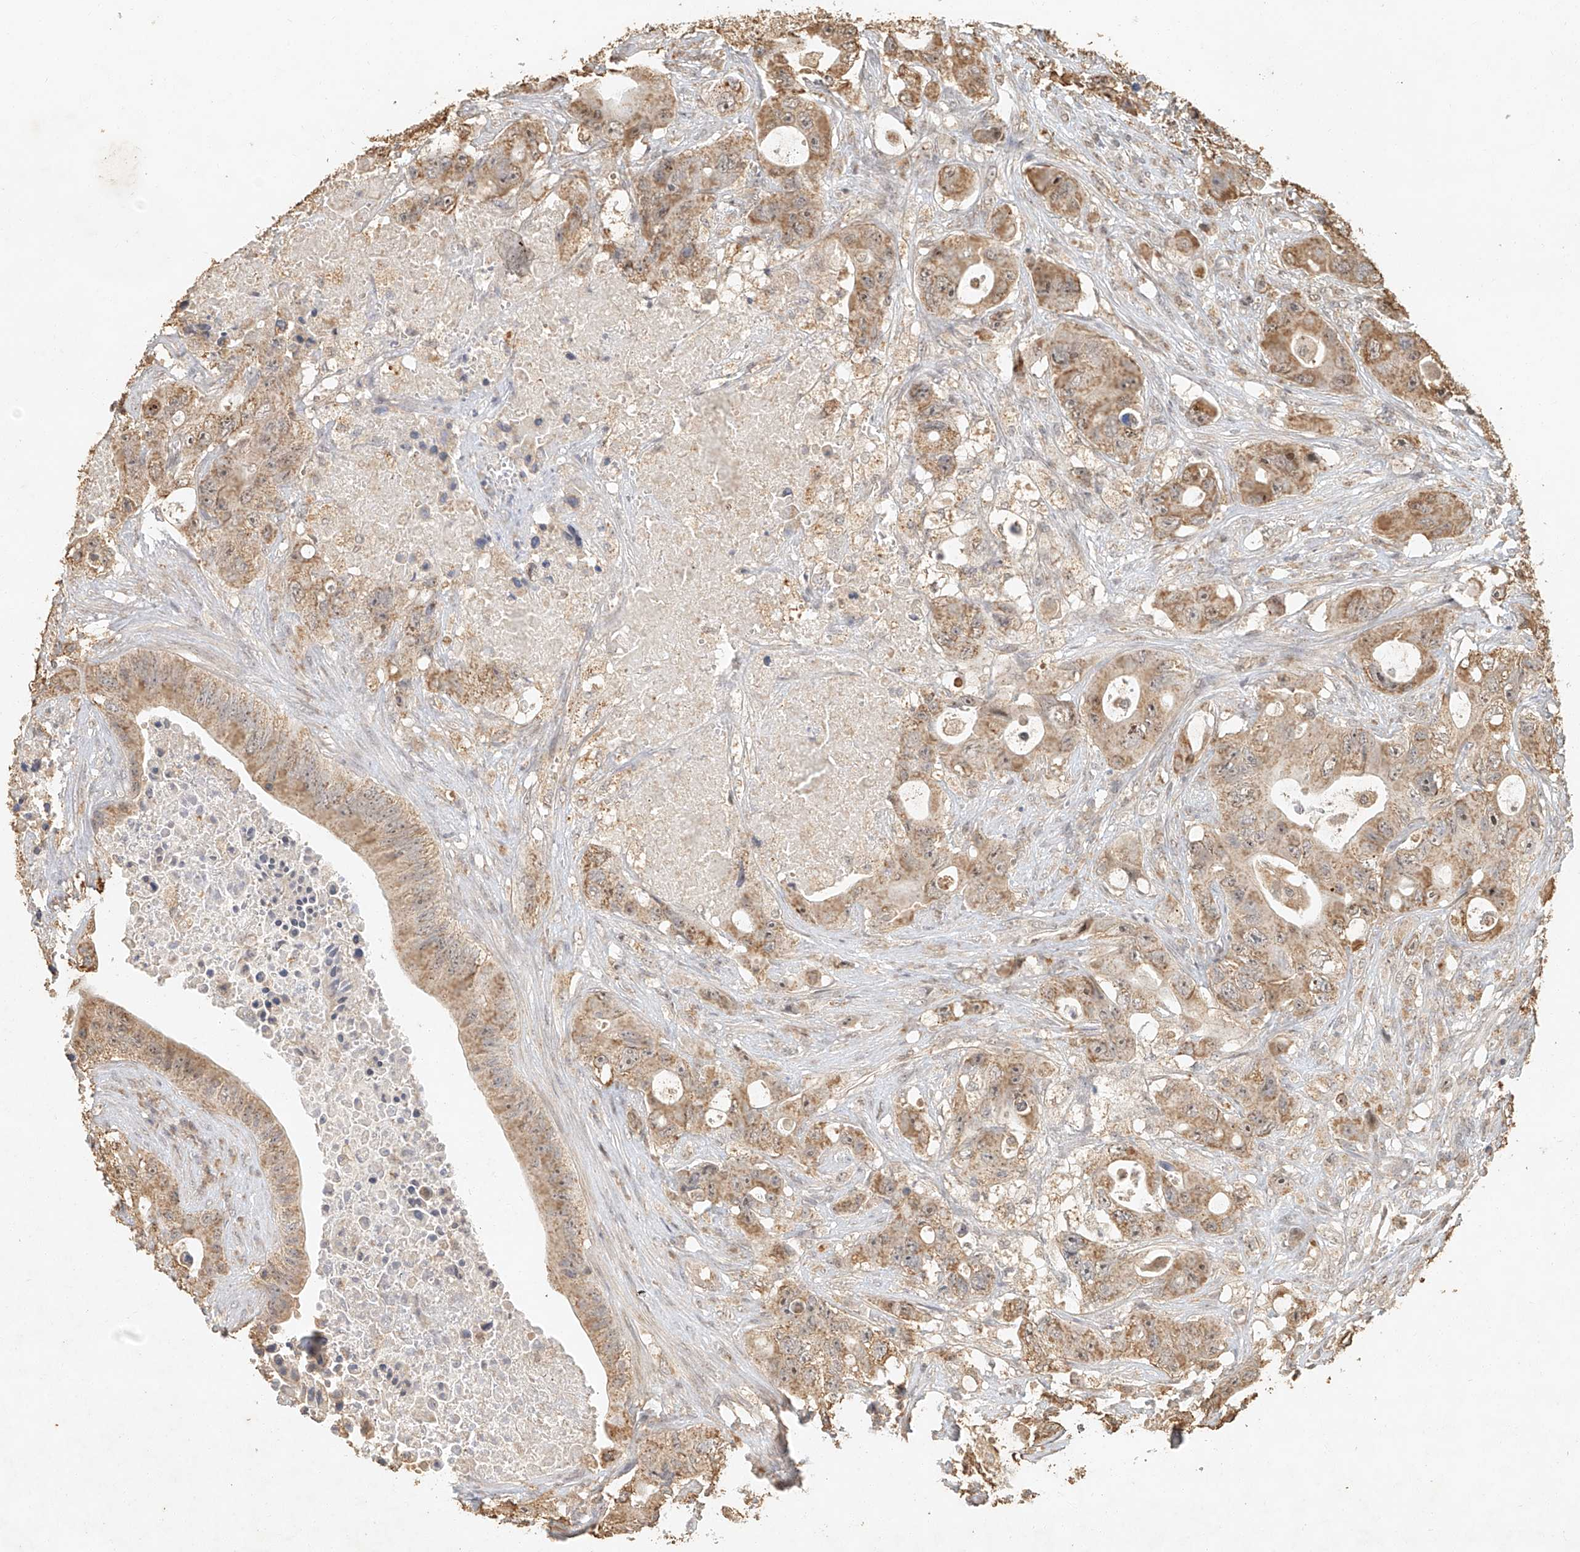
{"staining": {"intensity": "moderate", "quantity": ">75%", "location": "cytoplasmic/membranous"}, "tissue": "colorectal cancer", "cell_type": "Tumor cells", "image_type": "cancer", "snomed": [{"axis": "morphology", "description": "Adenocarcinoma, NOS"}, {"axis": "topography", "description": "Colon"}], "caption": "Protein expression by immunohistochemistry displays moderate cytoplasmic/membranous staining in approximately >75% of tumor cells in adenocarcinoma (colorectal).", "gene": "CXorf58", "patient": {"sex": "female", "age": 46}}